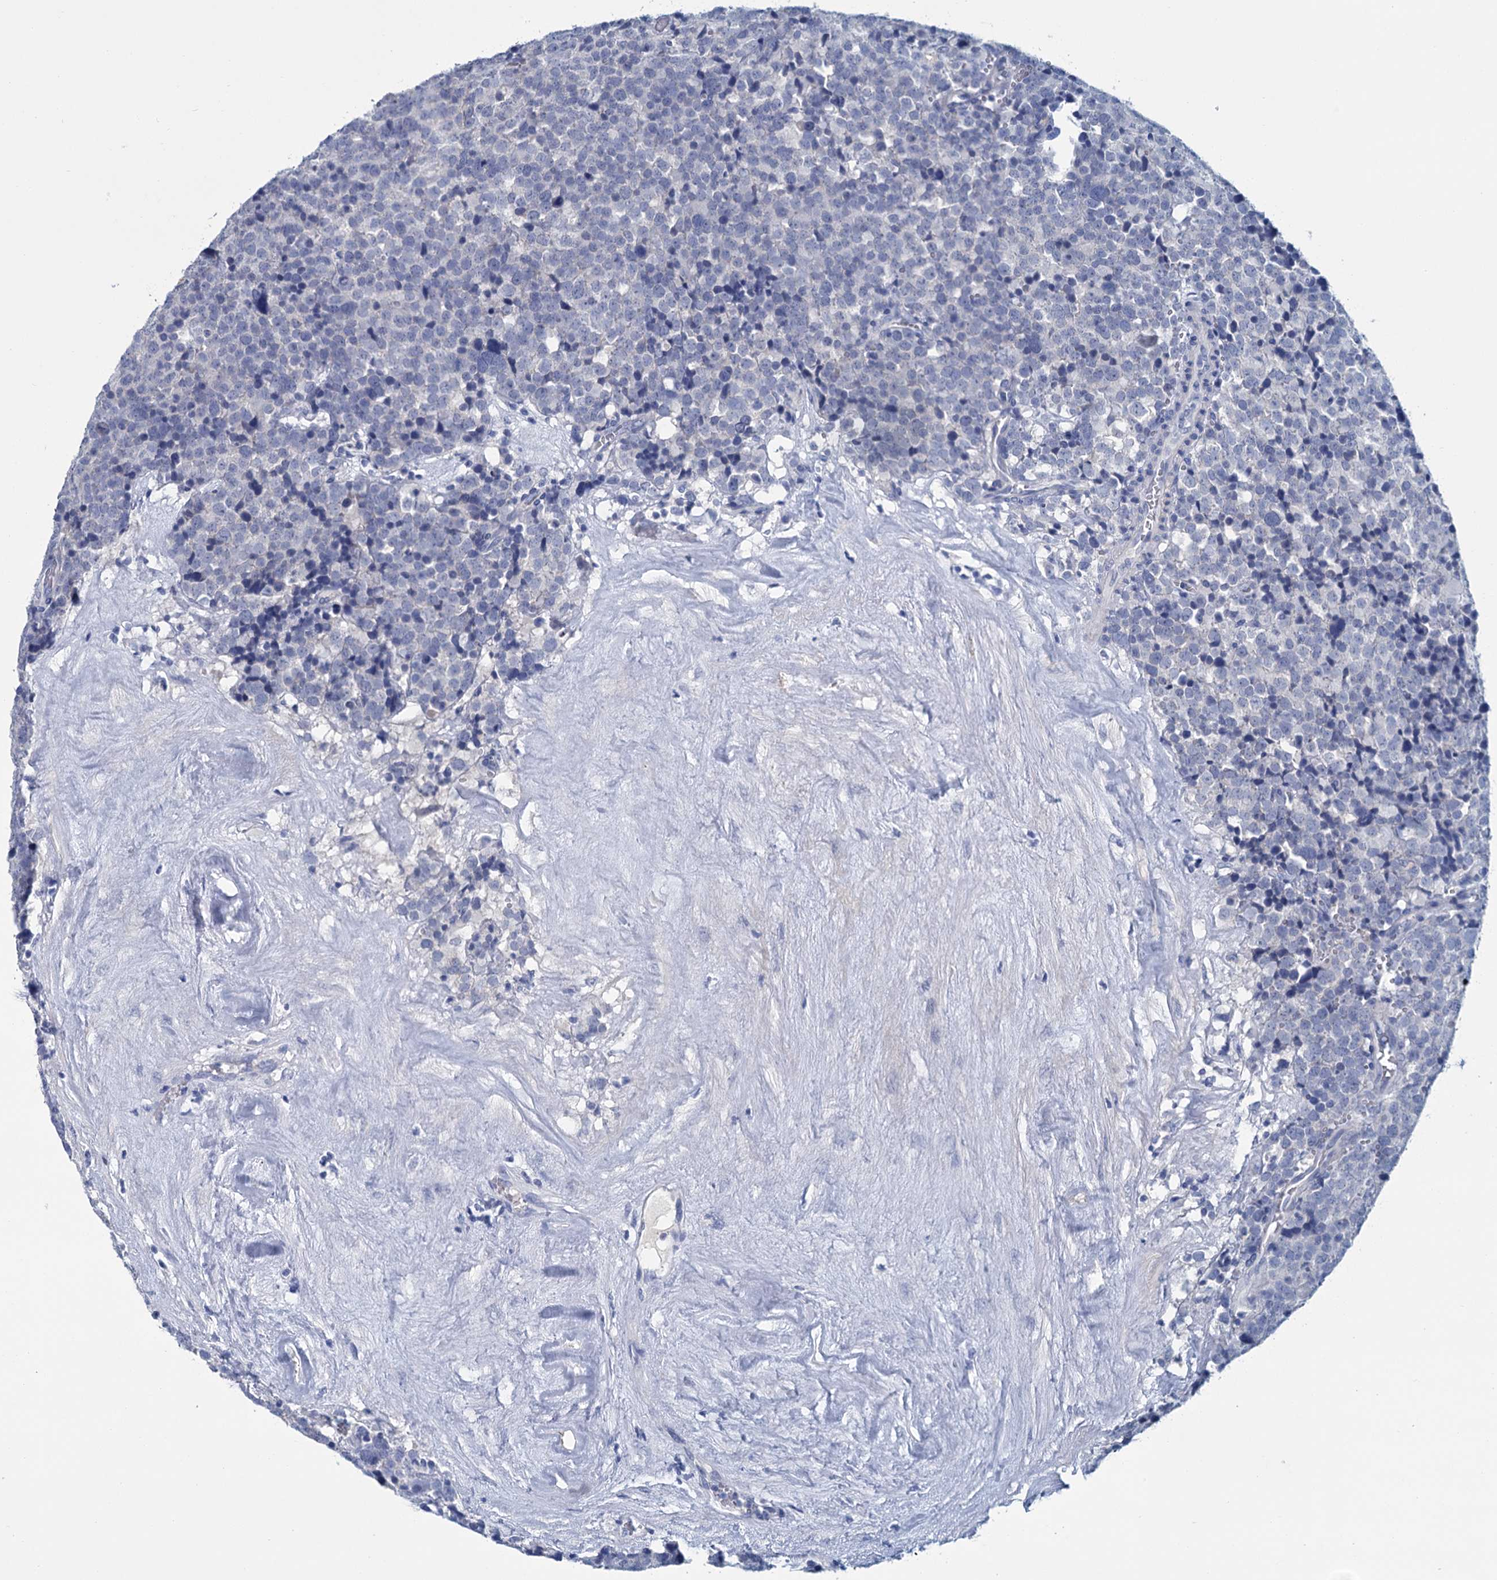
{"staining": {"intensity": "negative", "quantity": "none", "location": "none"}, "tissue": "testis cancer", "cell_type": "Tumor cells", "image_type": "cancer", "snomed": [{"axis": "morphology", "description": "Seminoma, NOS"}, {"axis": "topography", "description": "Testis"}], "caption": "Testis cancer stained for a protein using IHC shows no expression tumor cells.", "gene": "MYOZ3", "patient": {"sex": "male", "age": 71}}